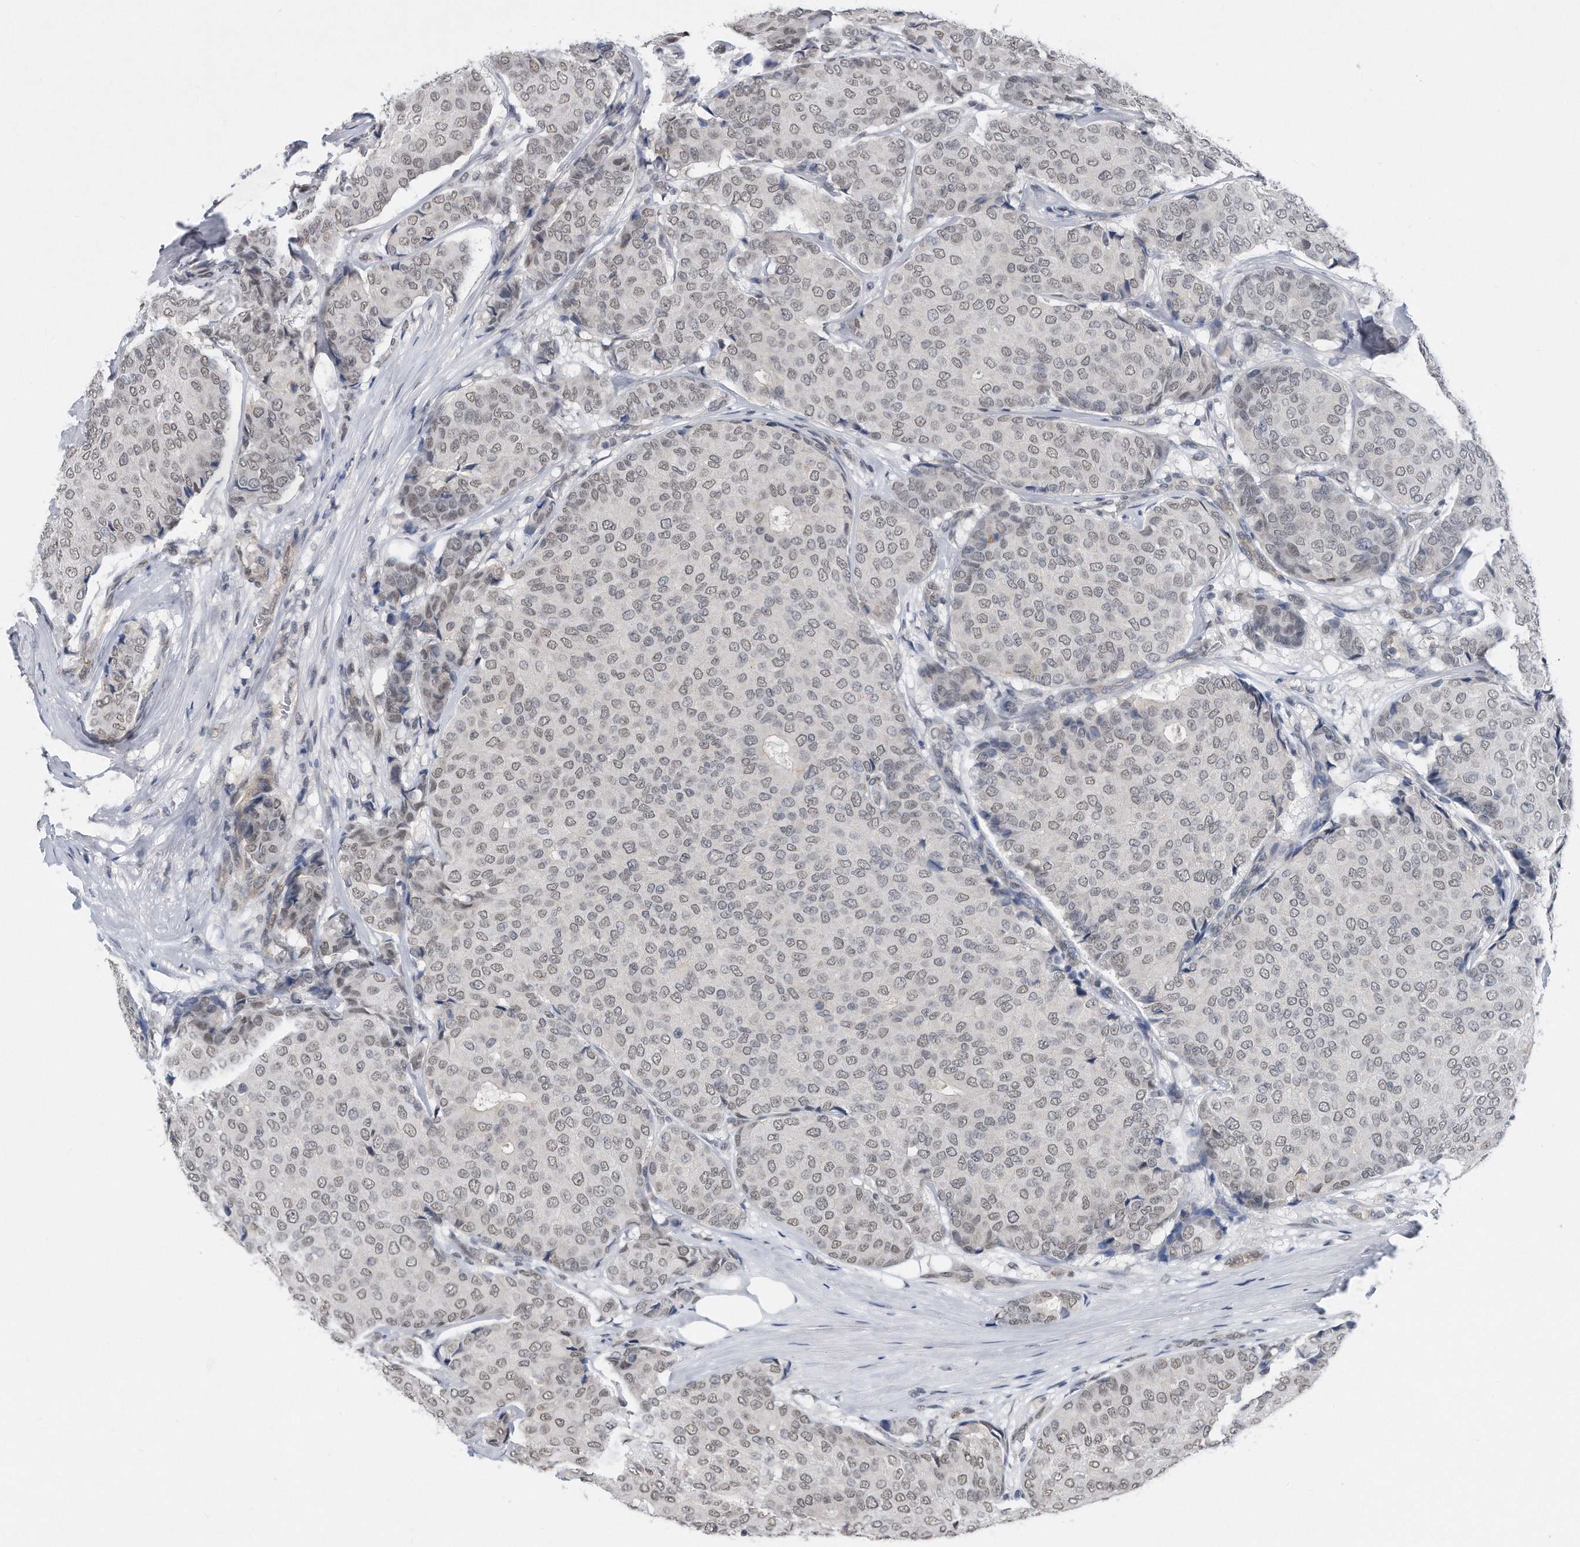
{"staining": {"intensity": "weak", "quantity": ">75%", "location": "nuclear"}, "tissue": "breast cancer", "cell_type": "Tumor cells", "image_type": "cancer", "snomed": [{"axis": "morphology", "description": "Duct carcinoma"}, {"axis": "topography", "description": "Breast"}], "caption": "Immunohistochemistry (DAB) staining of human breast intraductal carcinoma displays weak nuclear protein positivity in about >75% of tumor cells.", "gene": "TP53INP1", "patient": {"sex": "female", "age": 75}}